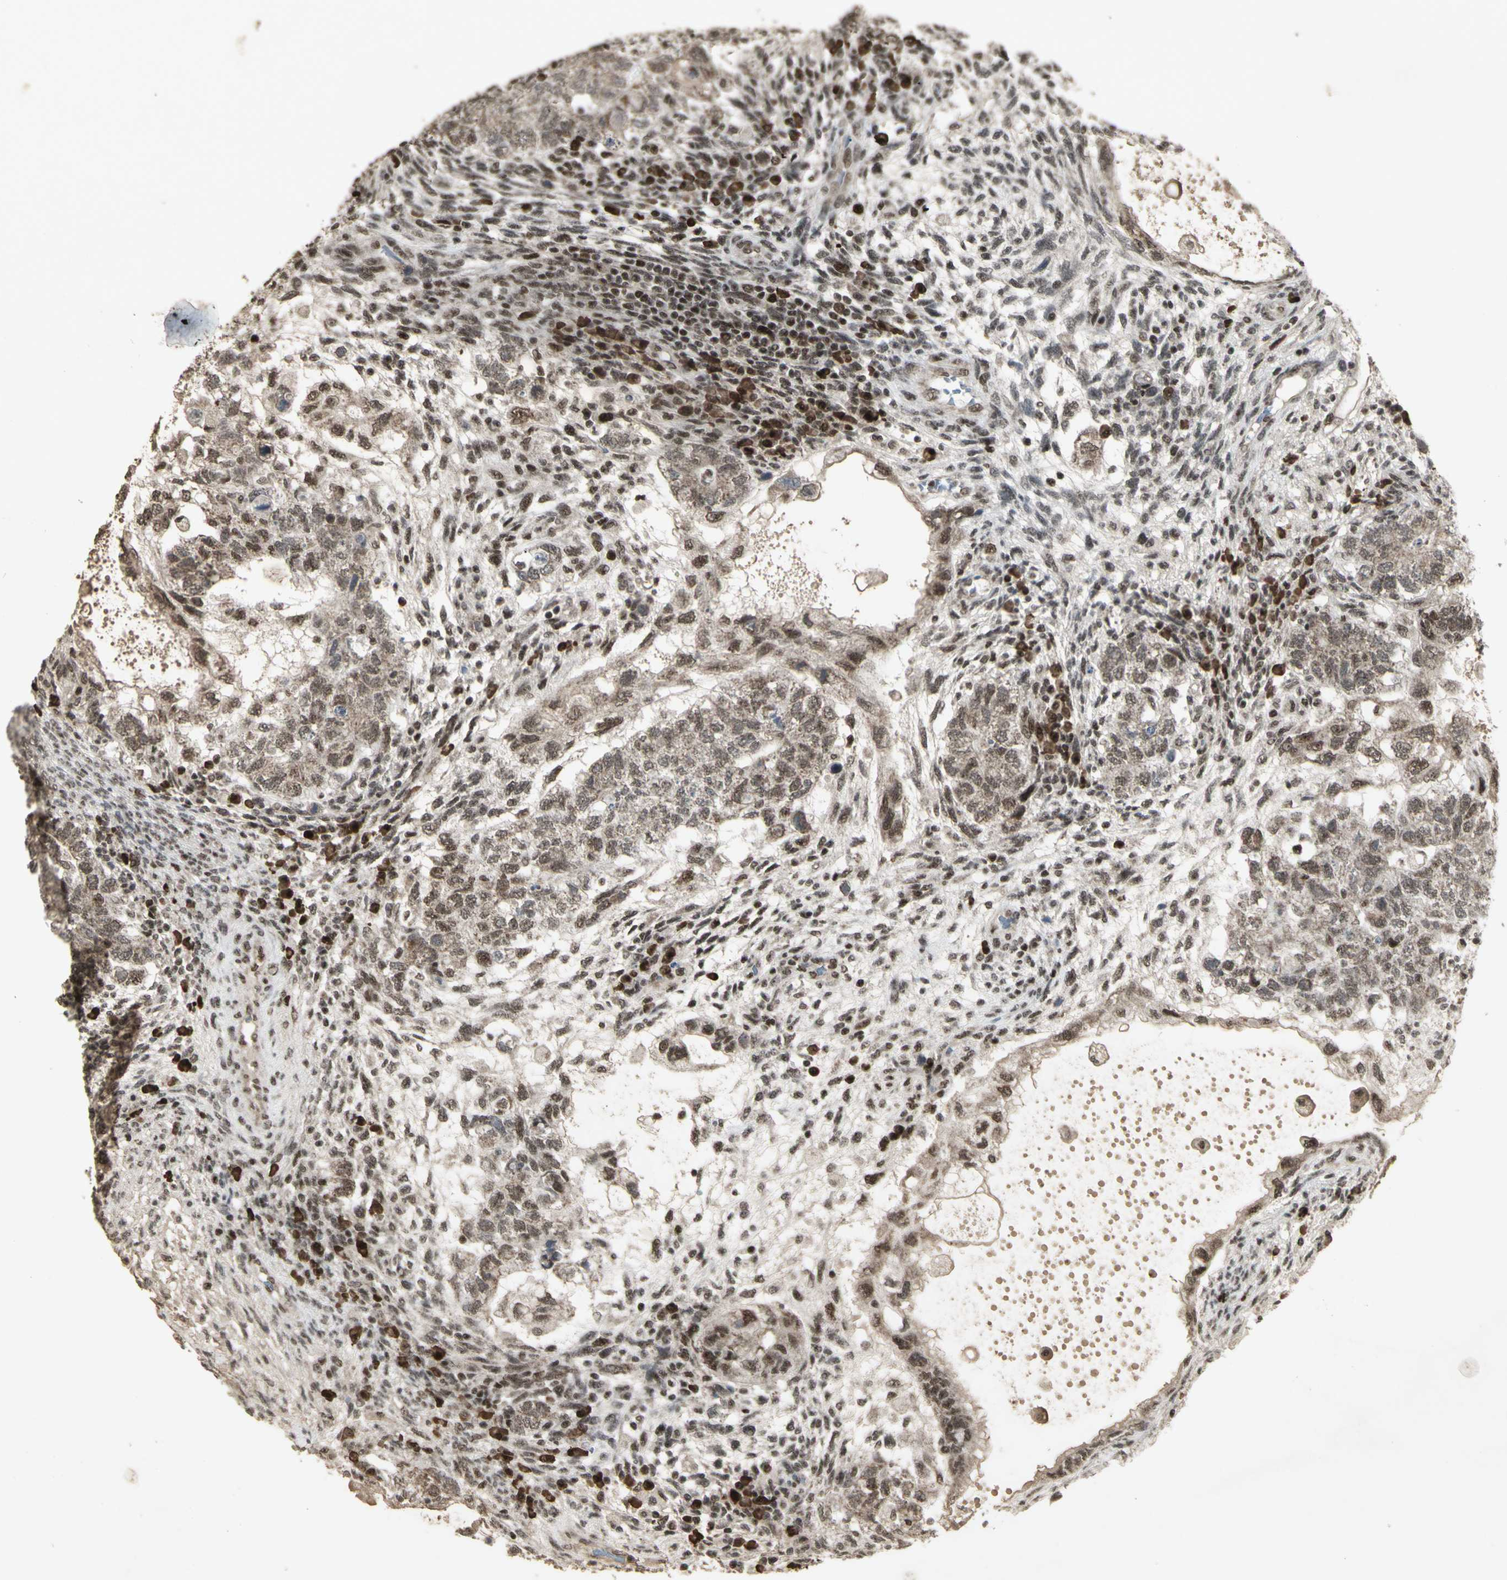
{"staining": {"intensity": "moderate", "quantity": ">75%", "location": "cytoplasmic/membranous,nuclear"}, "tissue": "testis cancer", "cell_type": "Tumor cells", "image_type": "cancer", "snomed": [{"axis": "morphology", "description": "Normal tissue, NOS"}, {"axis": "morphology", "description": "Carcinoma, Embryonal, NOS"}, {"axis": "topography", "description": "Testis"}], "caption": "Brown immunohistochemical staining in human testis cancer shows moderate cytoplasmic/membranous and nuclear positivity in about >75% of tumor cells. (Brightfield microscopy of DAB IHC at high magnification).", "gene": "CCNT1", "patient": {"sex": "male", "age": 36}}